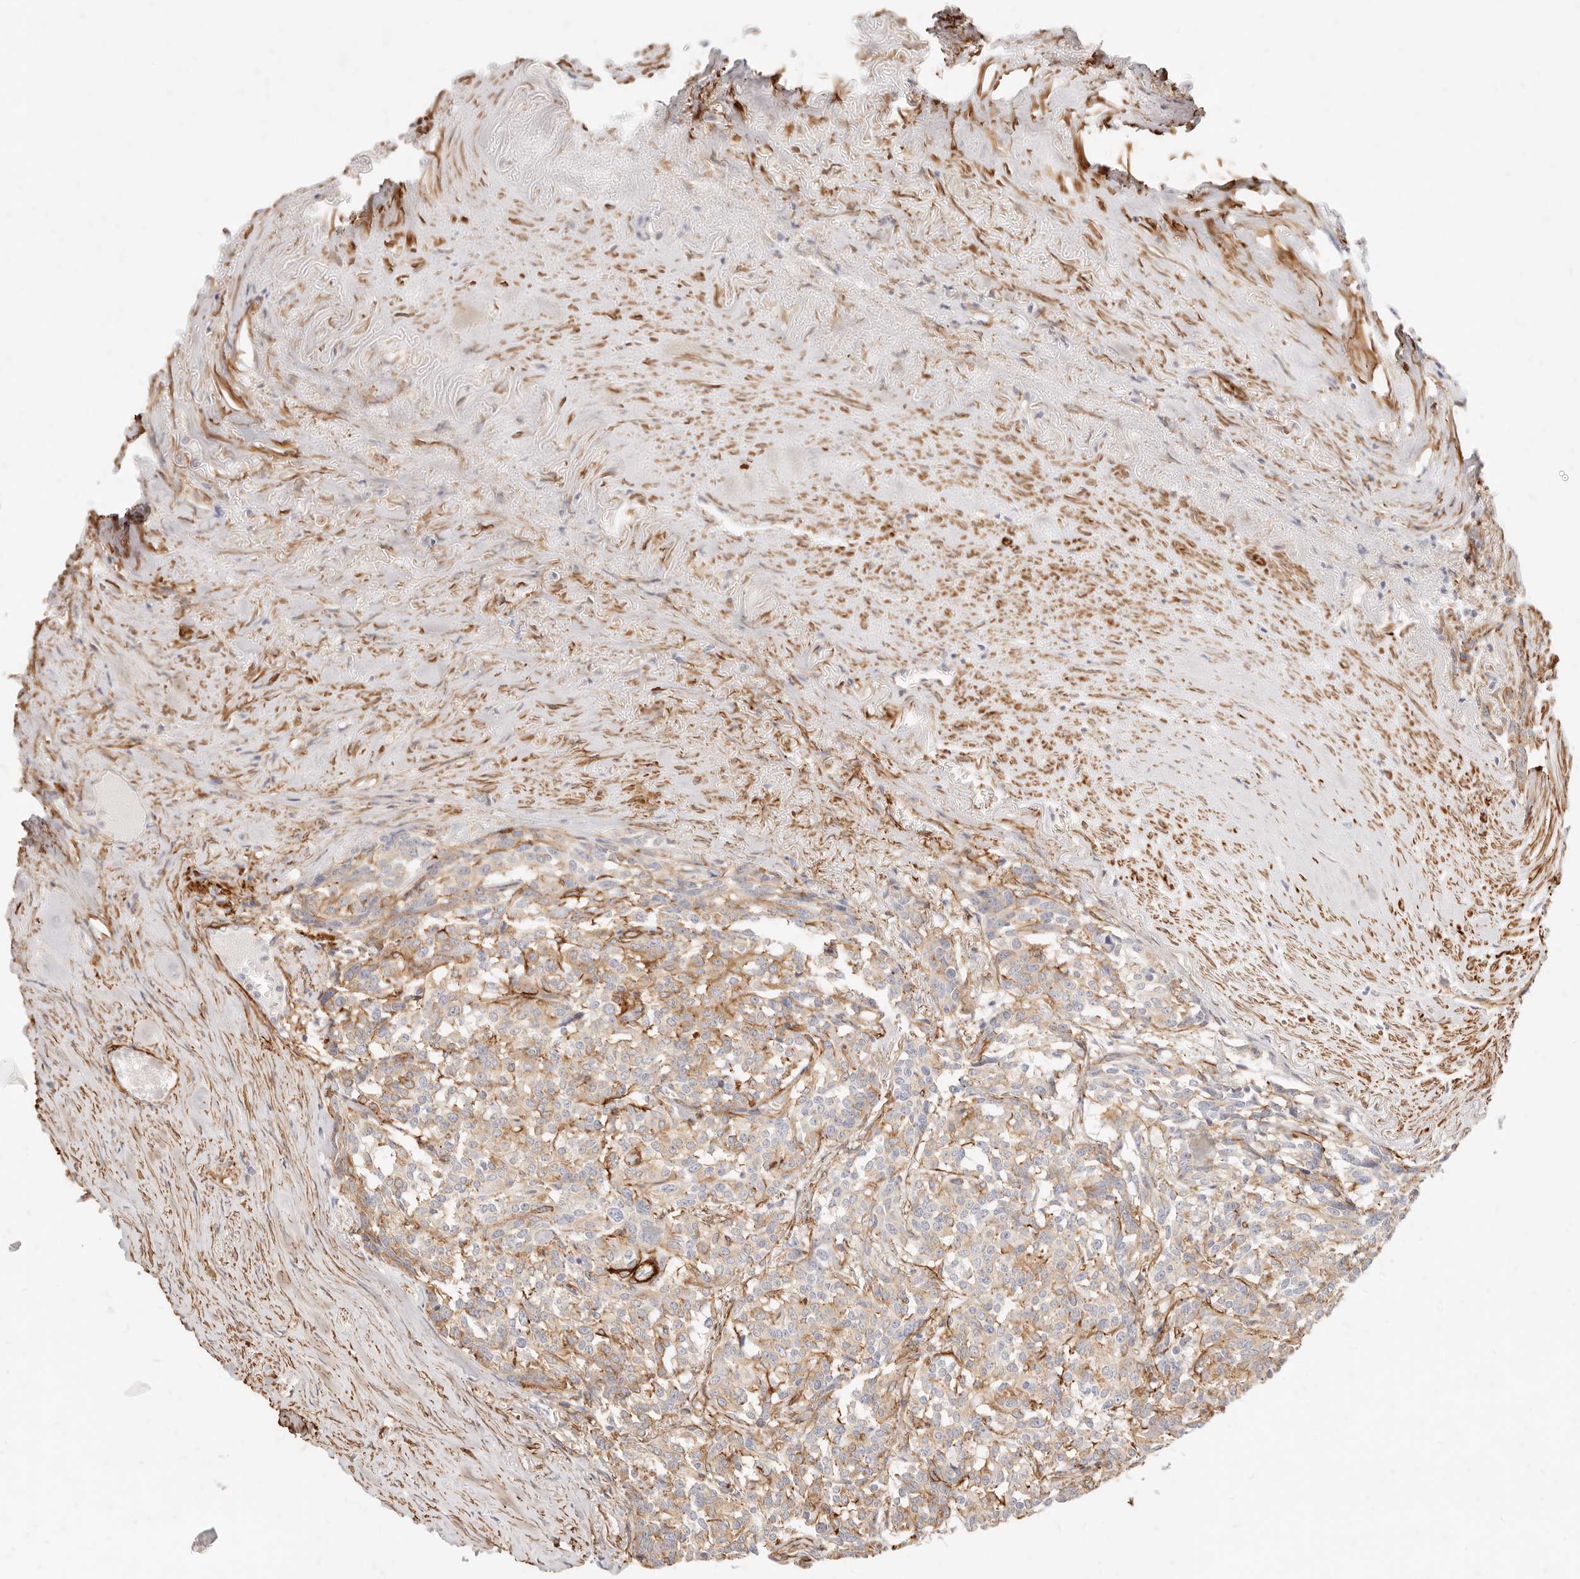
{"staining": {"intensity": "weak", "quantity": "25%-75%", "location": "cytoplasmic/membranous"}, "tissue": "carcinoid", "cell_type": "Tumor cells", "image_type": "cancer", "snomed": [{"axis": "morphology", "description": "Carcinoid, malignant, NOS"}, {"axis": "topography", "description": "Lung"}], "caption": "DAB immunohistochemical staining of human carcinoid (malignant) shows weak cytoplasmic/membranous protein expression in approximately 25%-75% of tumor cells. The protein is stained brown, and the nuclei are stained in blue (DAB (3,3'-diaminobenzidine) IHC with brightfield microscopy, high magnification).", "gene": "TMTC2", "patient": {"sex": "female", "age": 46}}